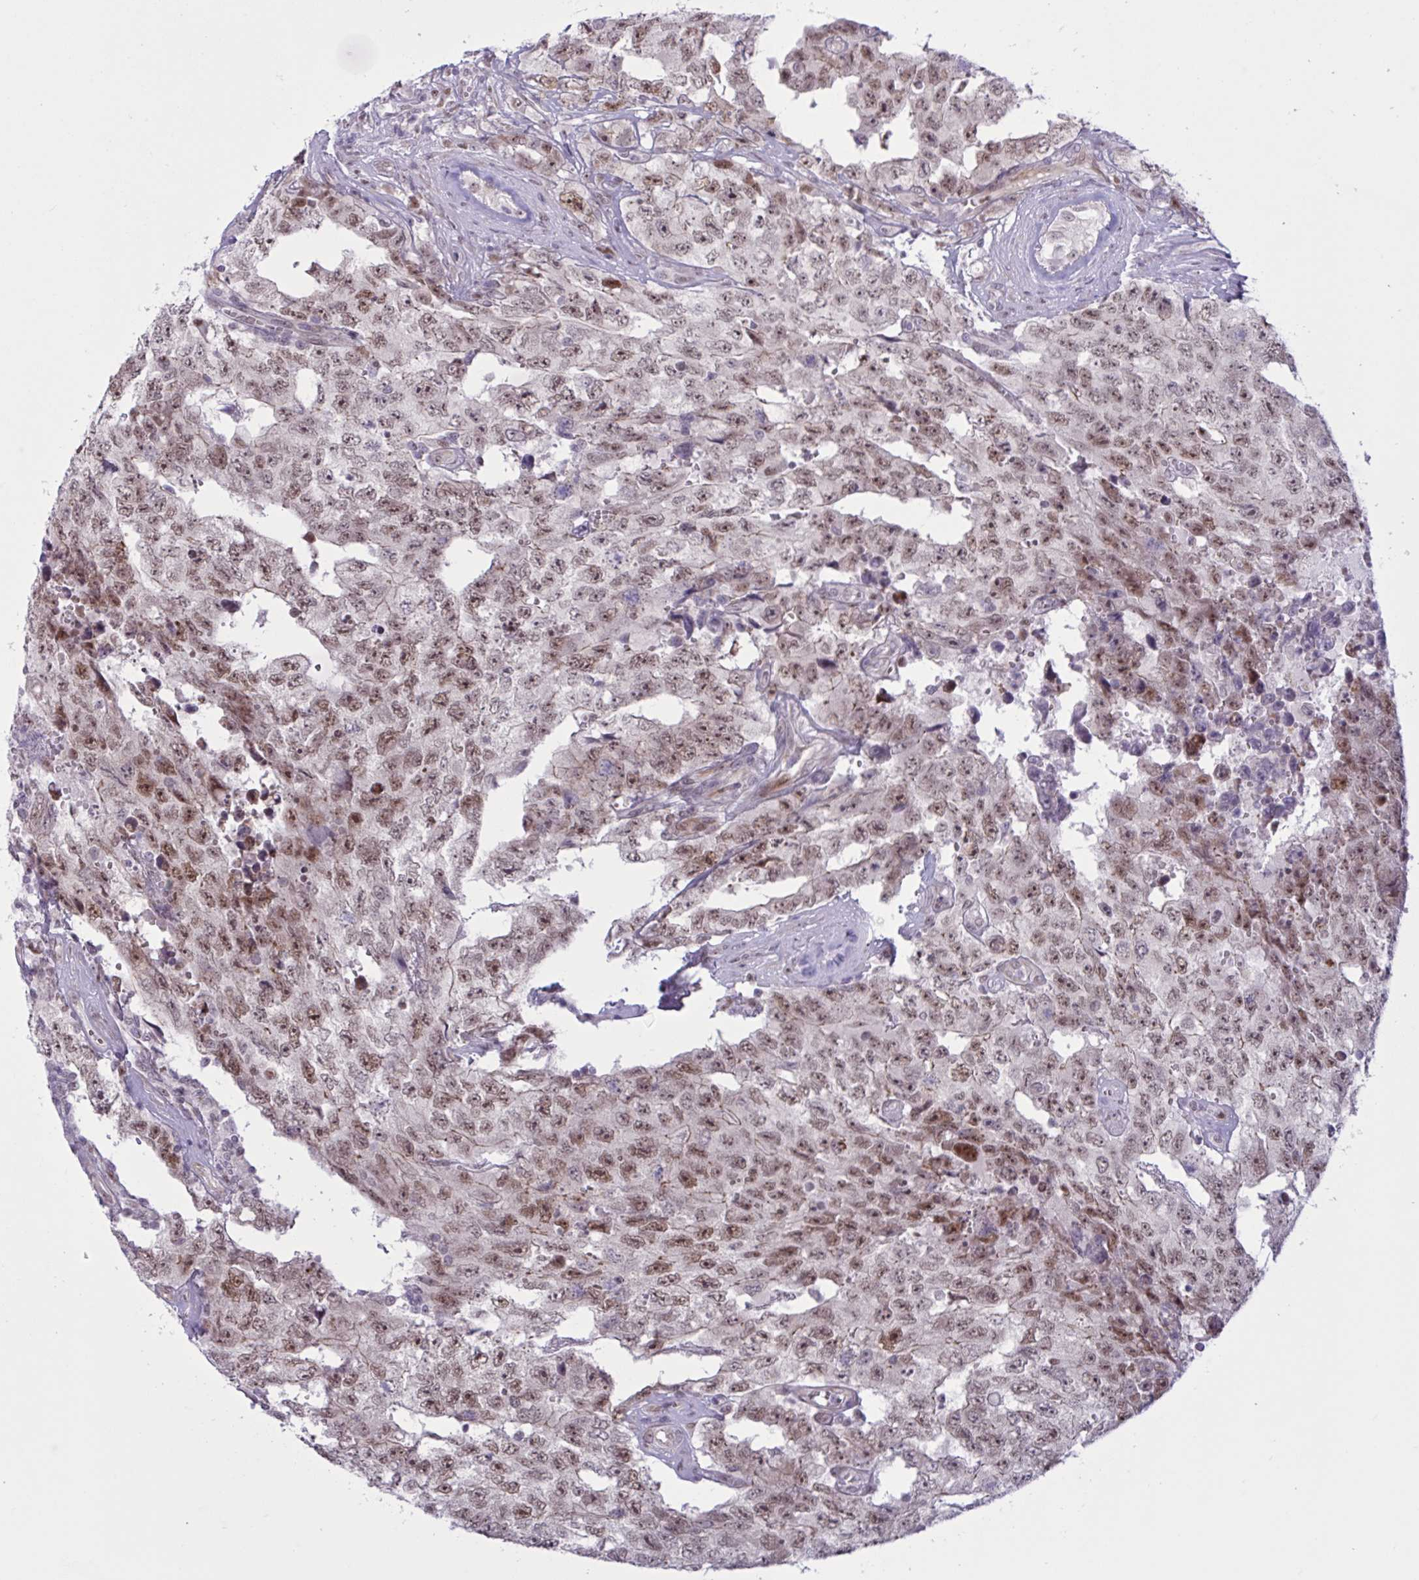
{"staining": {"intensity": "moderate", "quantity": ">75%", "location": "nuclear"}, "tissue": "testis cancer", "cell_type": "Tumor cells", "image_type": "cancer", "snomed": [{"axis": "morphology", "description": "Normal tissue, NOS"}, {"axis": "morphology", "description": "Carcinoma, Embryonal, NOS"}, {"axis": "topography", "description": "Testis"}, {"axis": "topography", "description": "Epididymis"}], "caption": "Immunohistochemical staining of human testis embryonal carcinoma shows medium levels of moderate nuclear expression in approximately >75% of tumor cells.", "gene": "PRMT6", "patient": {"sex": "male", "age": 25}}